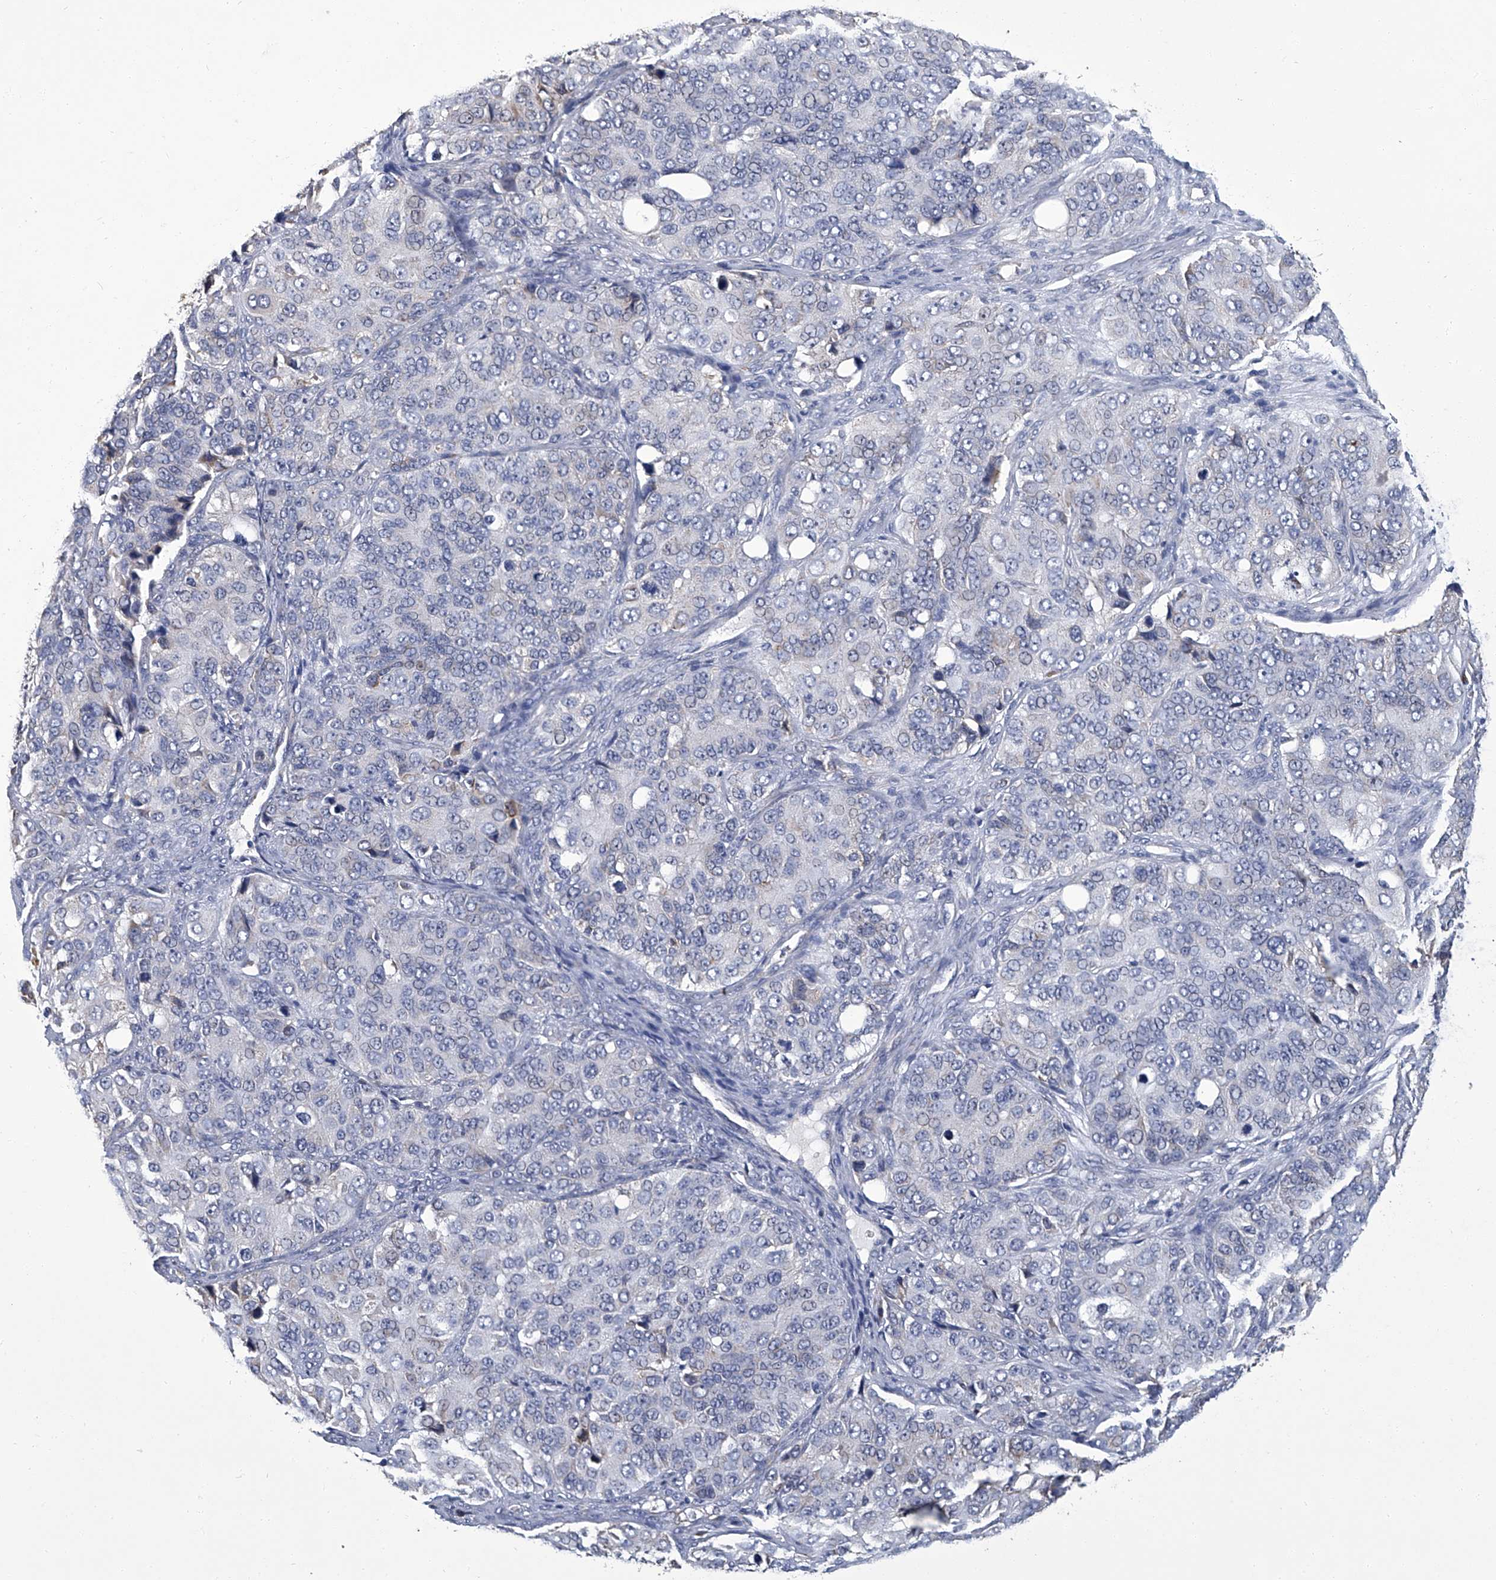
{"staining": {"intensity": "weak", "quantity": "<25%", "location": "cytoplasmic/membranous"}, "tissue": "ovarian cancer", "cell_type": "Tumor cells", "image_type": "cancer", "snomed": [{"axis": "morphology", "description": "Carcinoma, endometroid"}, {"axis": "topography", "description": "Ovary"}], "caption": "Tumor cells are negative for protein expression in human ovarian cancer. (Stains: DAB IHC with hematoxylin counter stain, Microscopy: brightfield microscopy at high magnification).", "gene": "OAT", "patient": {"sex": "female", "age": 51}}